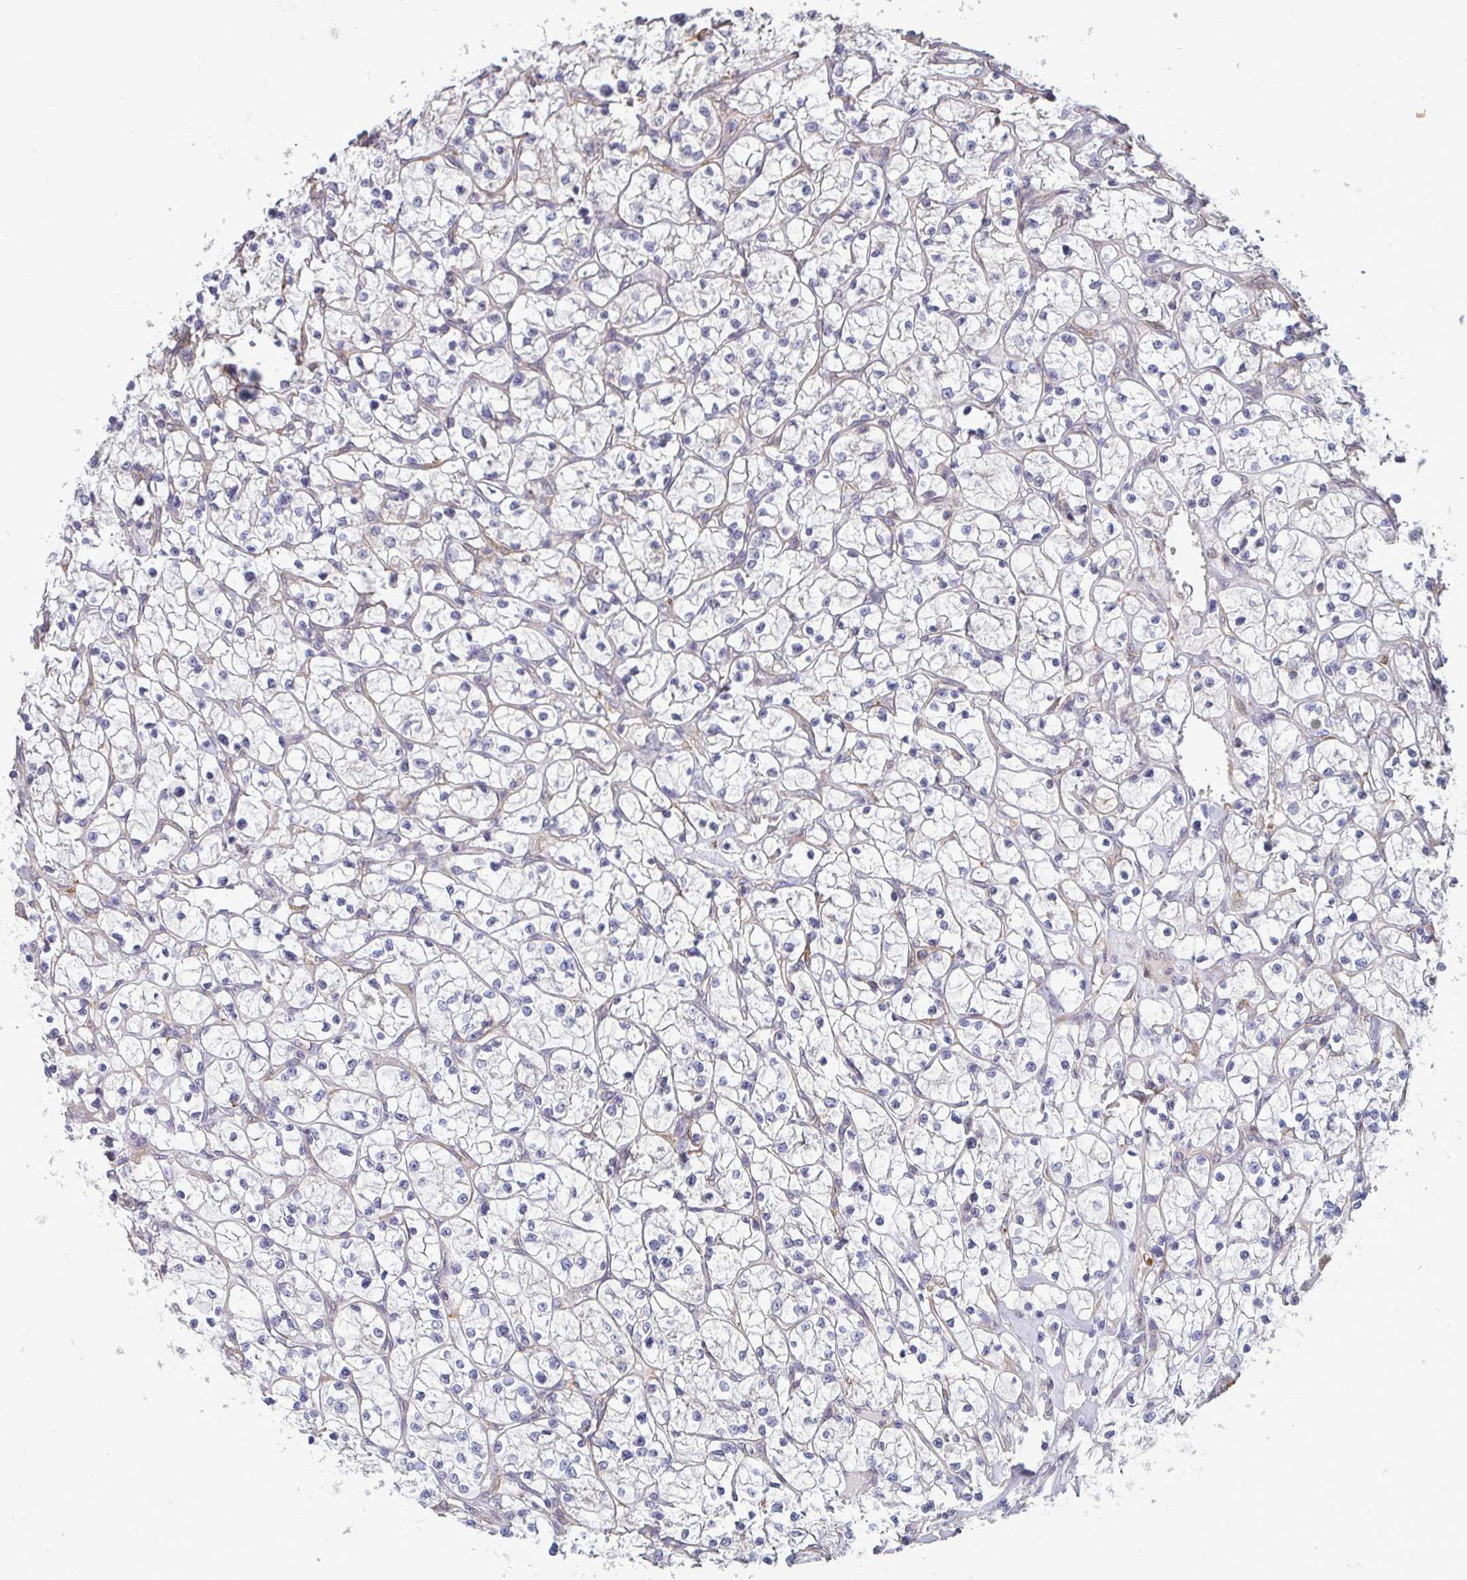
{"staining": {"intensity": "negative", "quantity": "none", "location": "none"}, "tissue": "renal cancer", "cell_type": "Tumor cells", "image_type": "cancer", "snomed": [{"axis": "morphology", "description": "Adenocarcinoma, NOS"}, {"axis": "topography", "description": "Kidney"}], "caption": "An immunohistochemistry (IHC) micrograph of renal cancer (adenocarcinoma) is shown. There is no staining in tumor cells of renal cancer (adenocarcinoma).", "gene": "ISCU", "patient": {"sex": "female", "age": 64}}